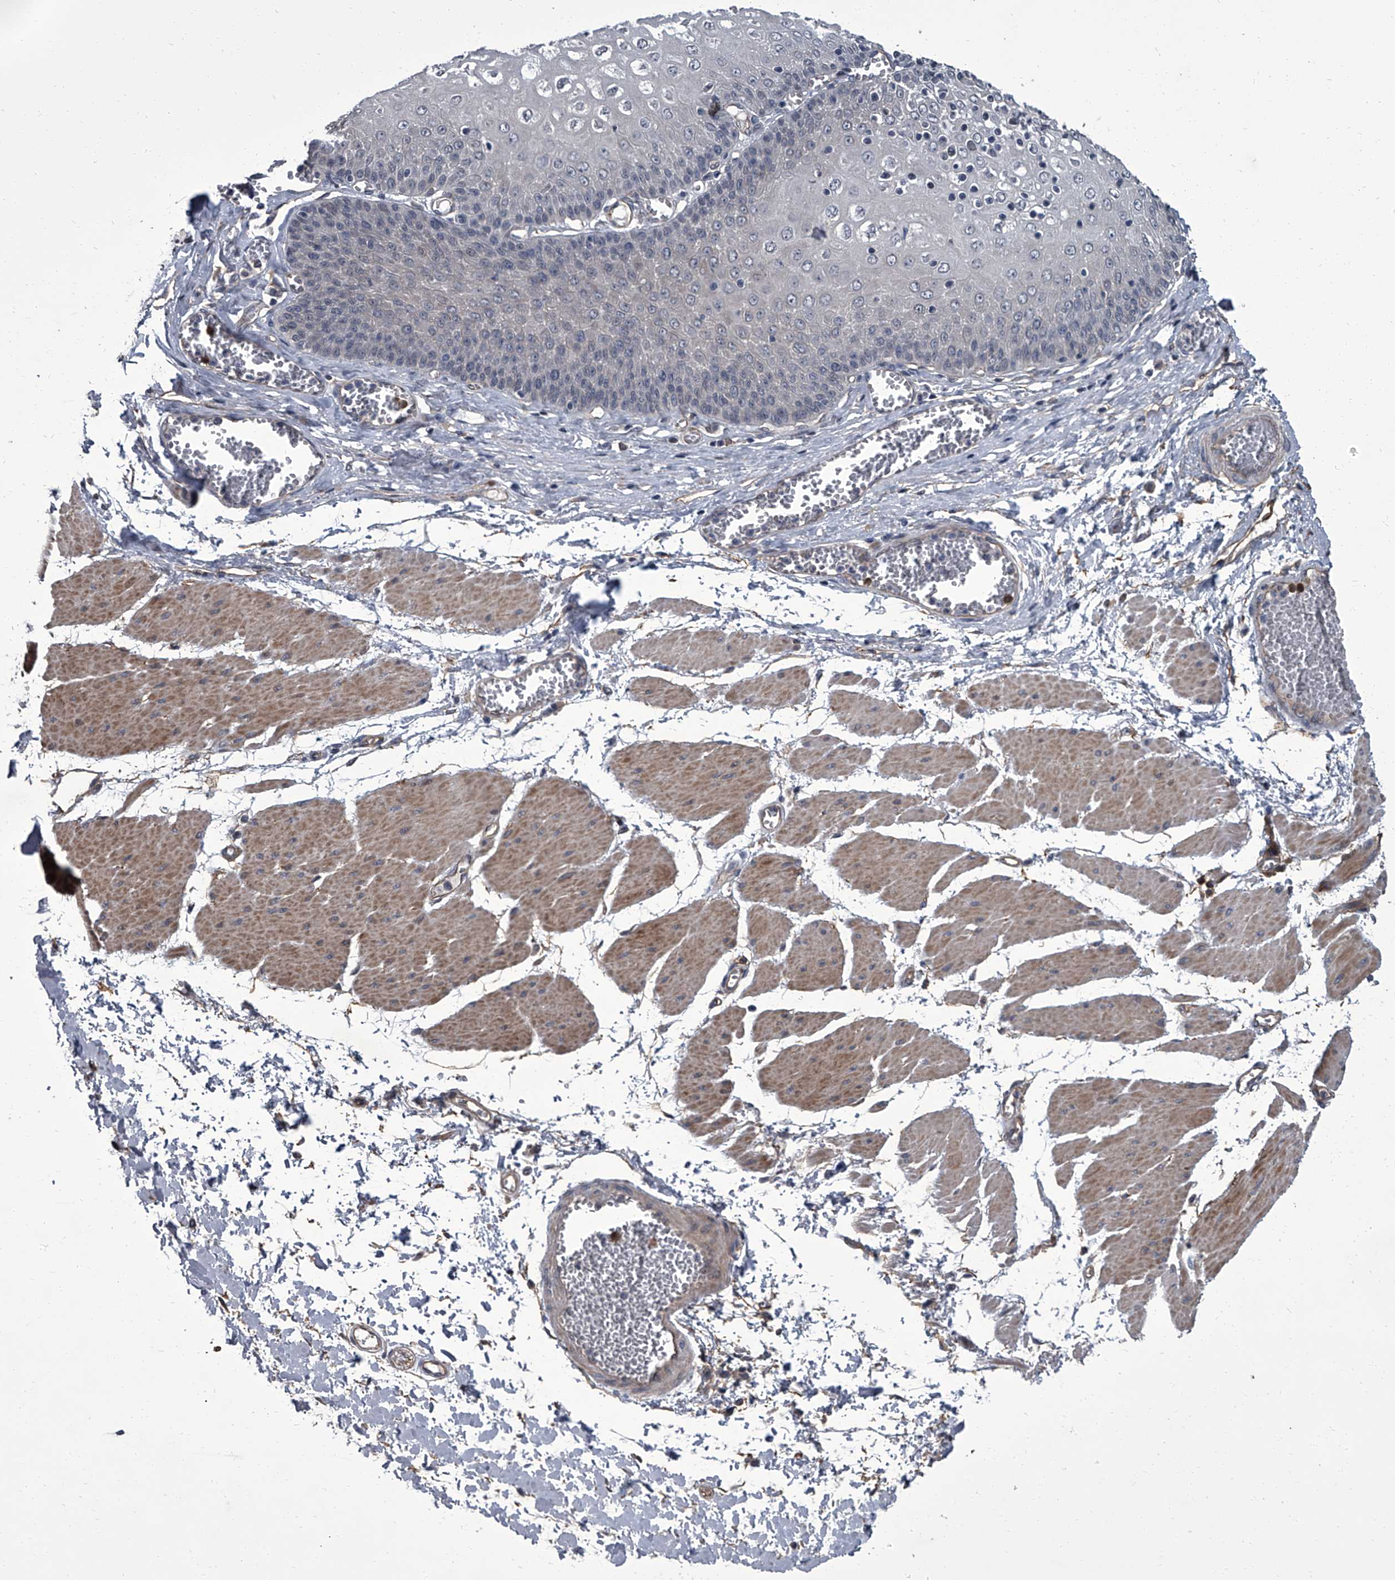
{"staining": {"intensity": "moderate", "quantity": "<25%", "location": "cytoplasmic/membranous"}, "tissue": "esophagus", "cell_type": "Squamous epithelial cells", "image_type": "normal", "snomed": [{"axis": "morphology", "description": "Normal tissue, NOS"}, {"axis": "topography", "description": "Esophagus"}], "caption": "Moderate cytoplasmic/membranous positivity is appreciated in approximately <25% of squamous epithelial cells in unremarkable esophagus.", "gene": "SIRT4", "patient": {"sex": "male", "age": 60}}